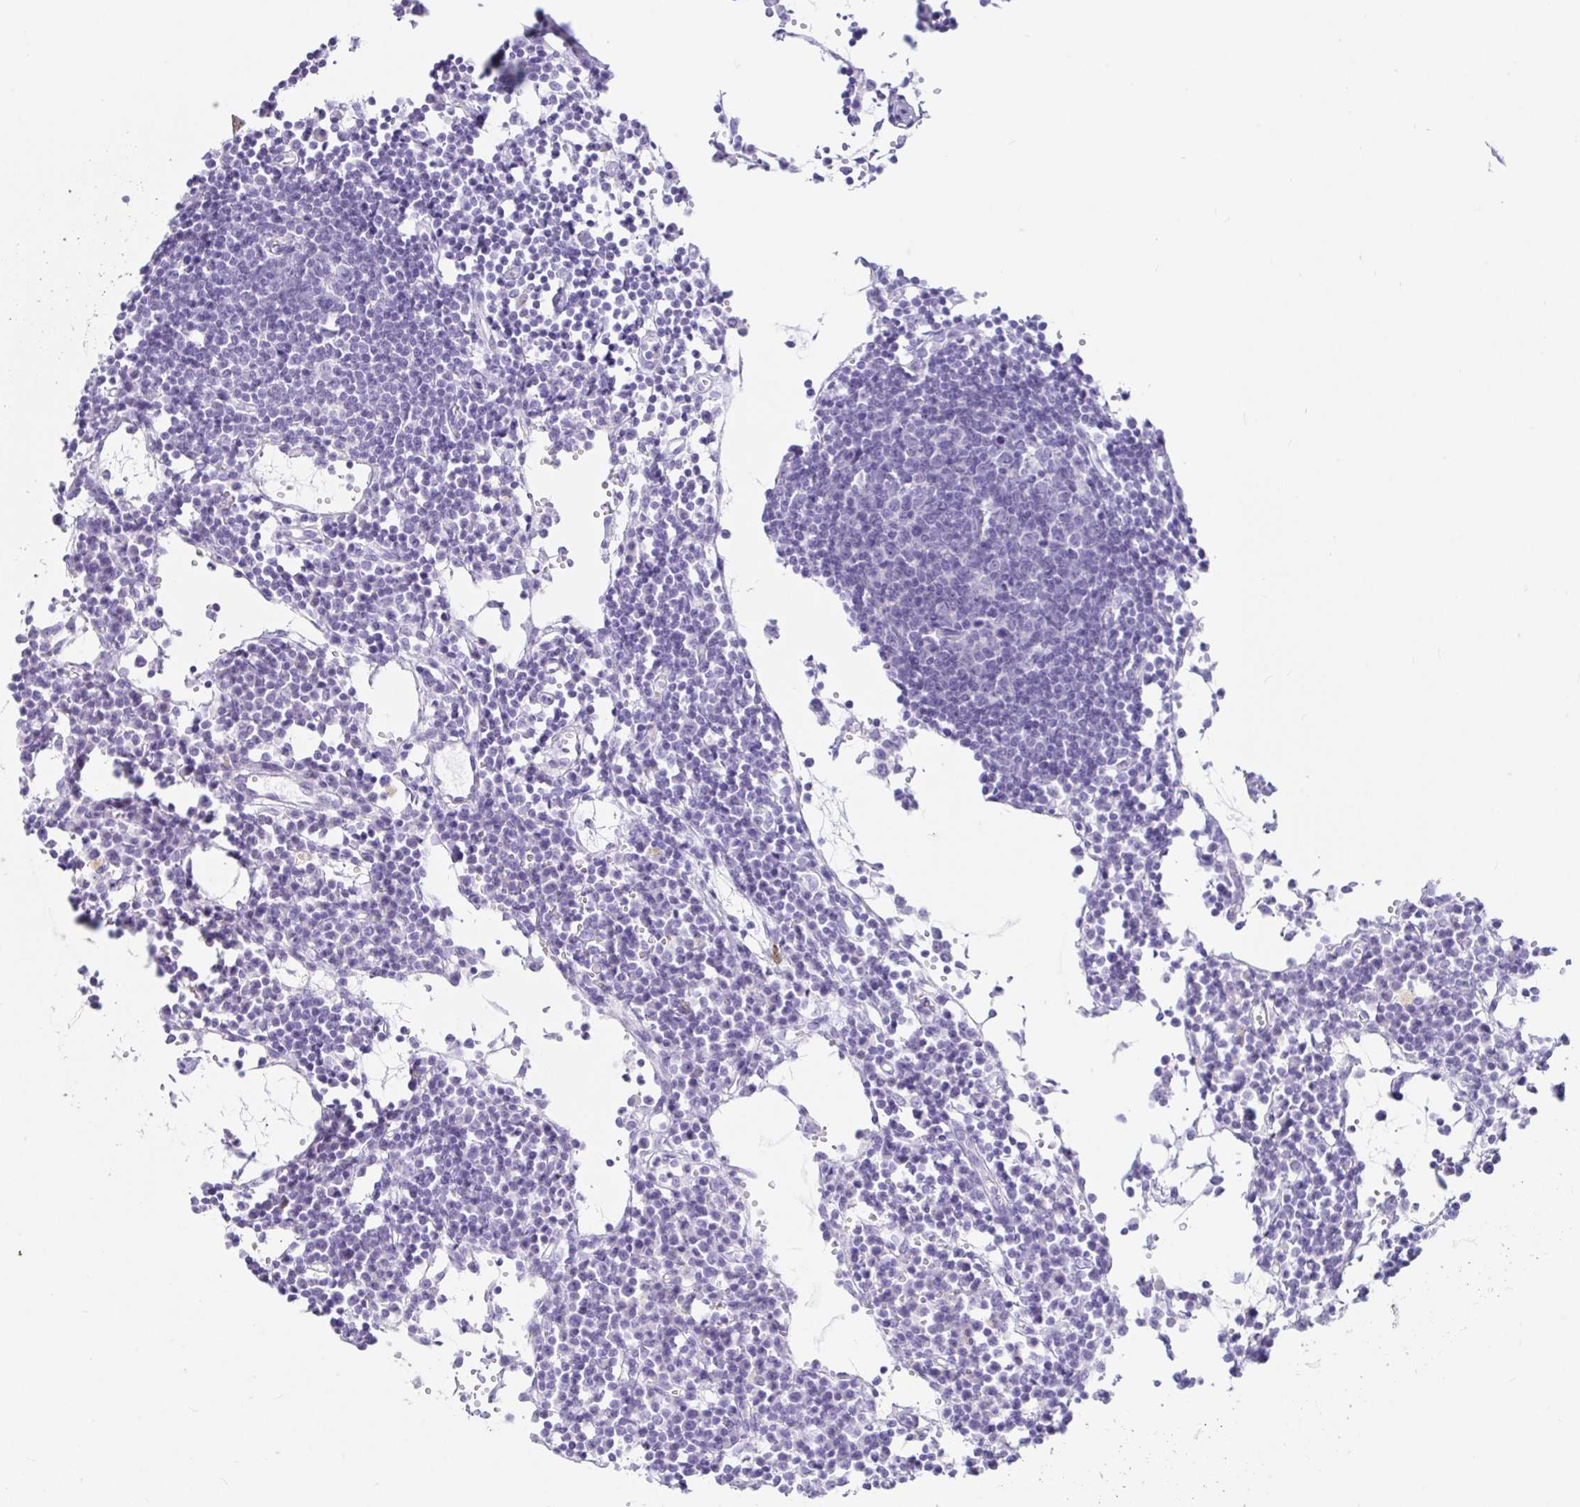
{"staining": {"intensity": "negative", "quantity": "none", "location": "none"}, "tissue": "lymph node", "cell_type": "Germinal center cells", "image_type": "normal", "snomed": [{"axis": "morphology", "description": "Normal tissue, NOS"}, {"axis": "topography", "description": "Lymph node"}], "caption": "Protein analysis of unremarkable lymph node demonstrates no significant positivity in germinal center cells. (DAB (3,3'-diaminobenzidine) IHC, high magnification).", "gene": "PAX8", "patient": {"sex": "female", "age": 78}}